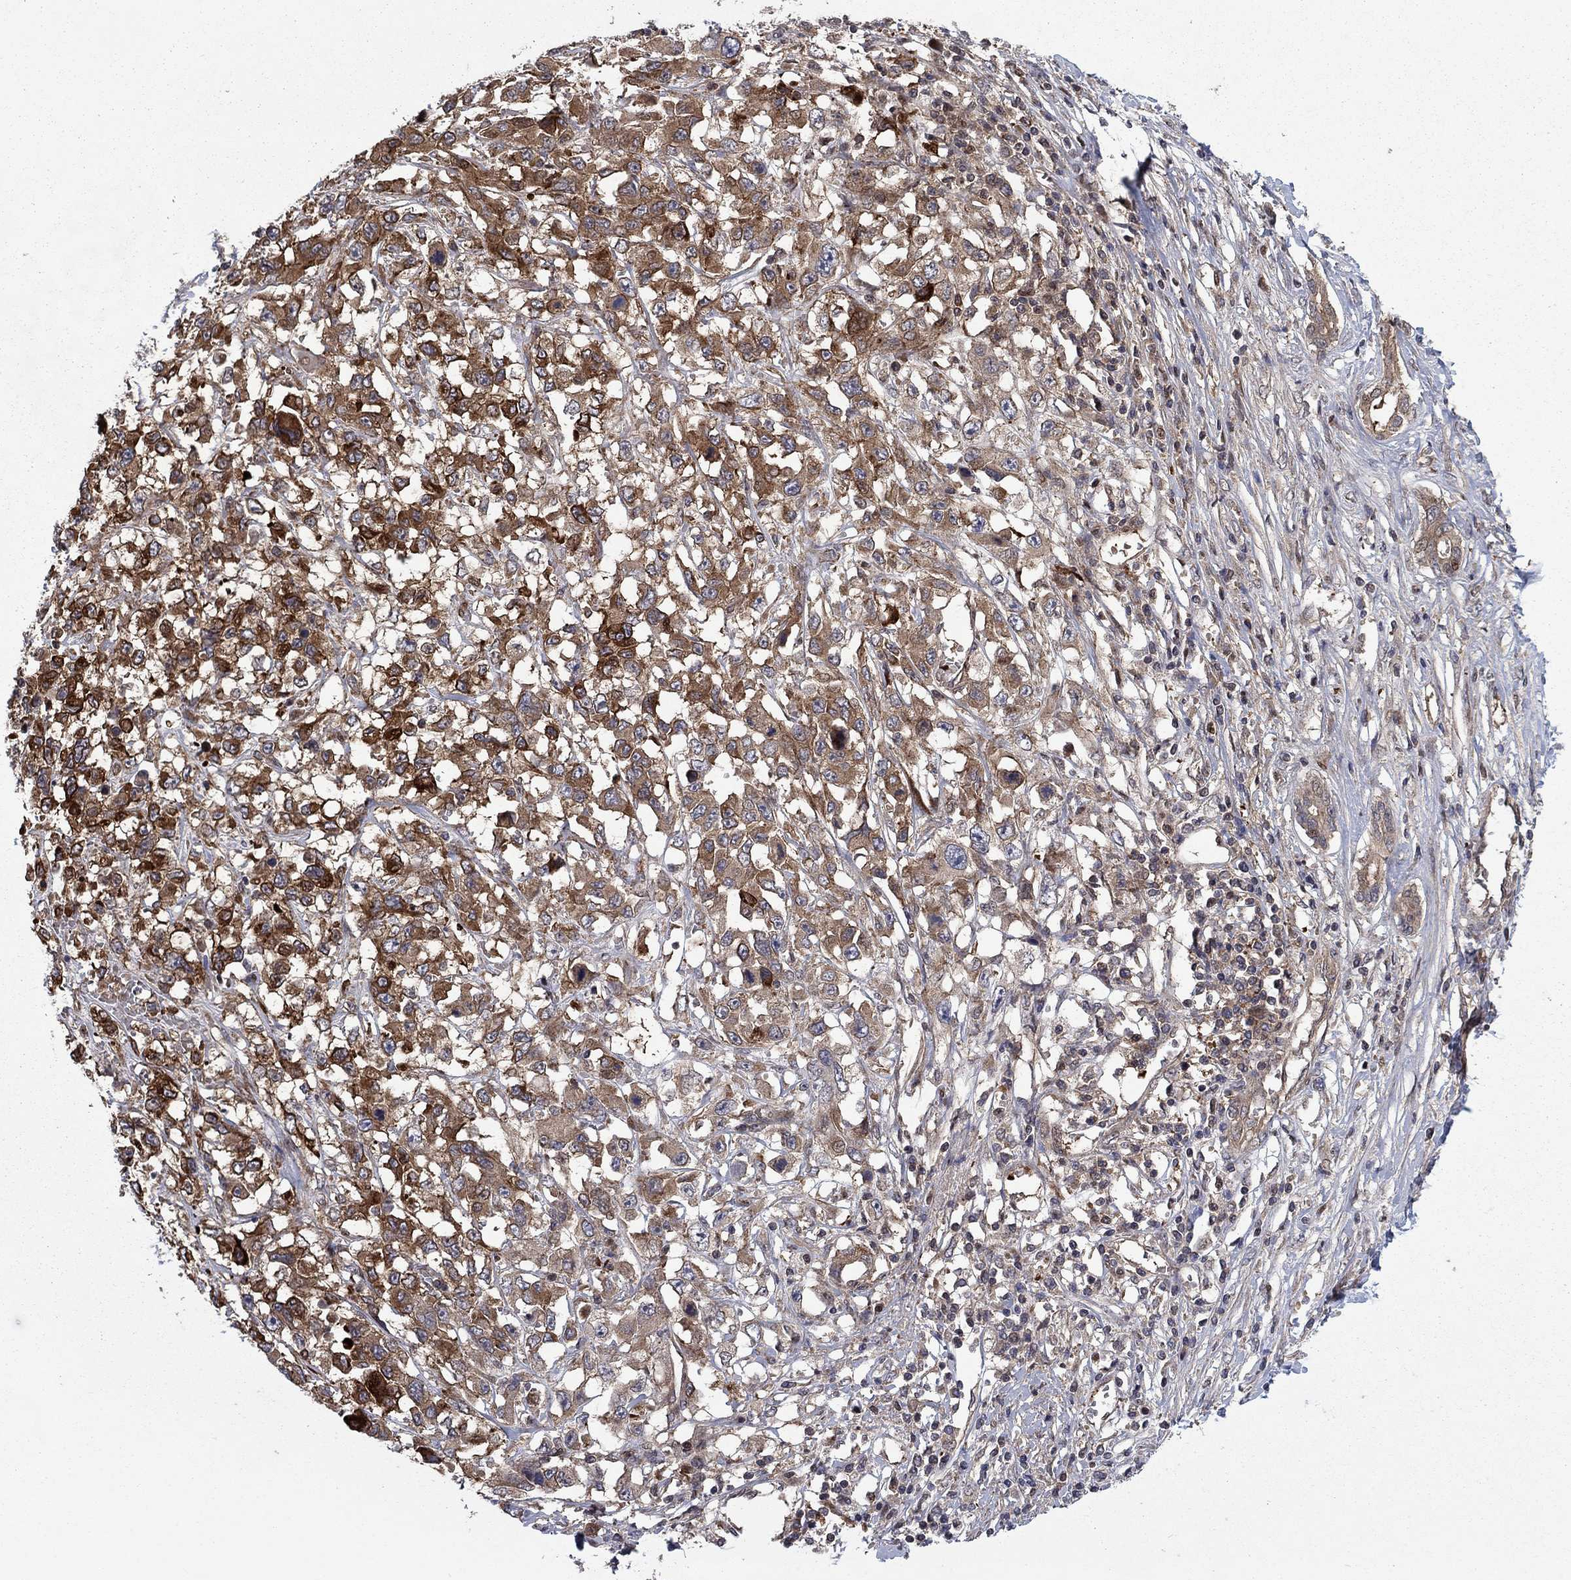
{"staining": {"intensity": "moderate", "quantity": ">75%", "location": "cytoplasmic/membranous"}, "tissue": "liver cancer", "cell_type": "Tumor cells", "image_type": "cancer", "snomed": [{"axis": "morphology", "description": "Adenocarcinoma, NOS"}, {"axis": "morphology", "description": "Cholangiocarcinoma"}, {"axis": "topography", "description": "Liver"}], "caption": "Immunohistochemical staining of human liver cholangiocarcinoma reveals moderate cytoplasmic/membranous protein positivity in about >75% of tumor cells.", "gene": "HDAC4", "patient": {"sex": "male", "age": 64}}